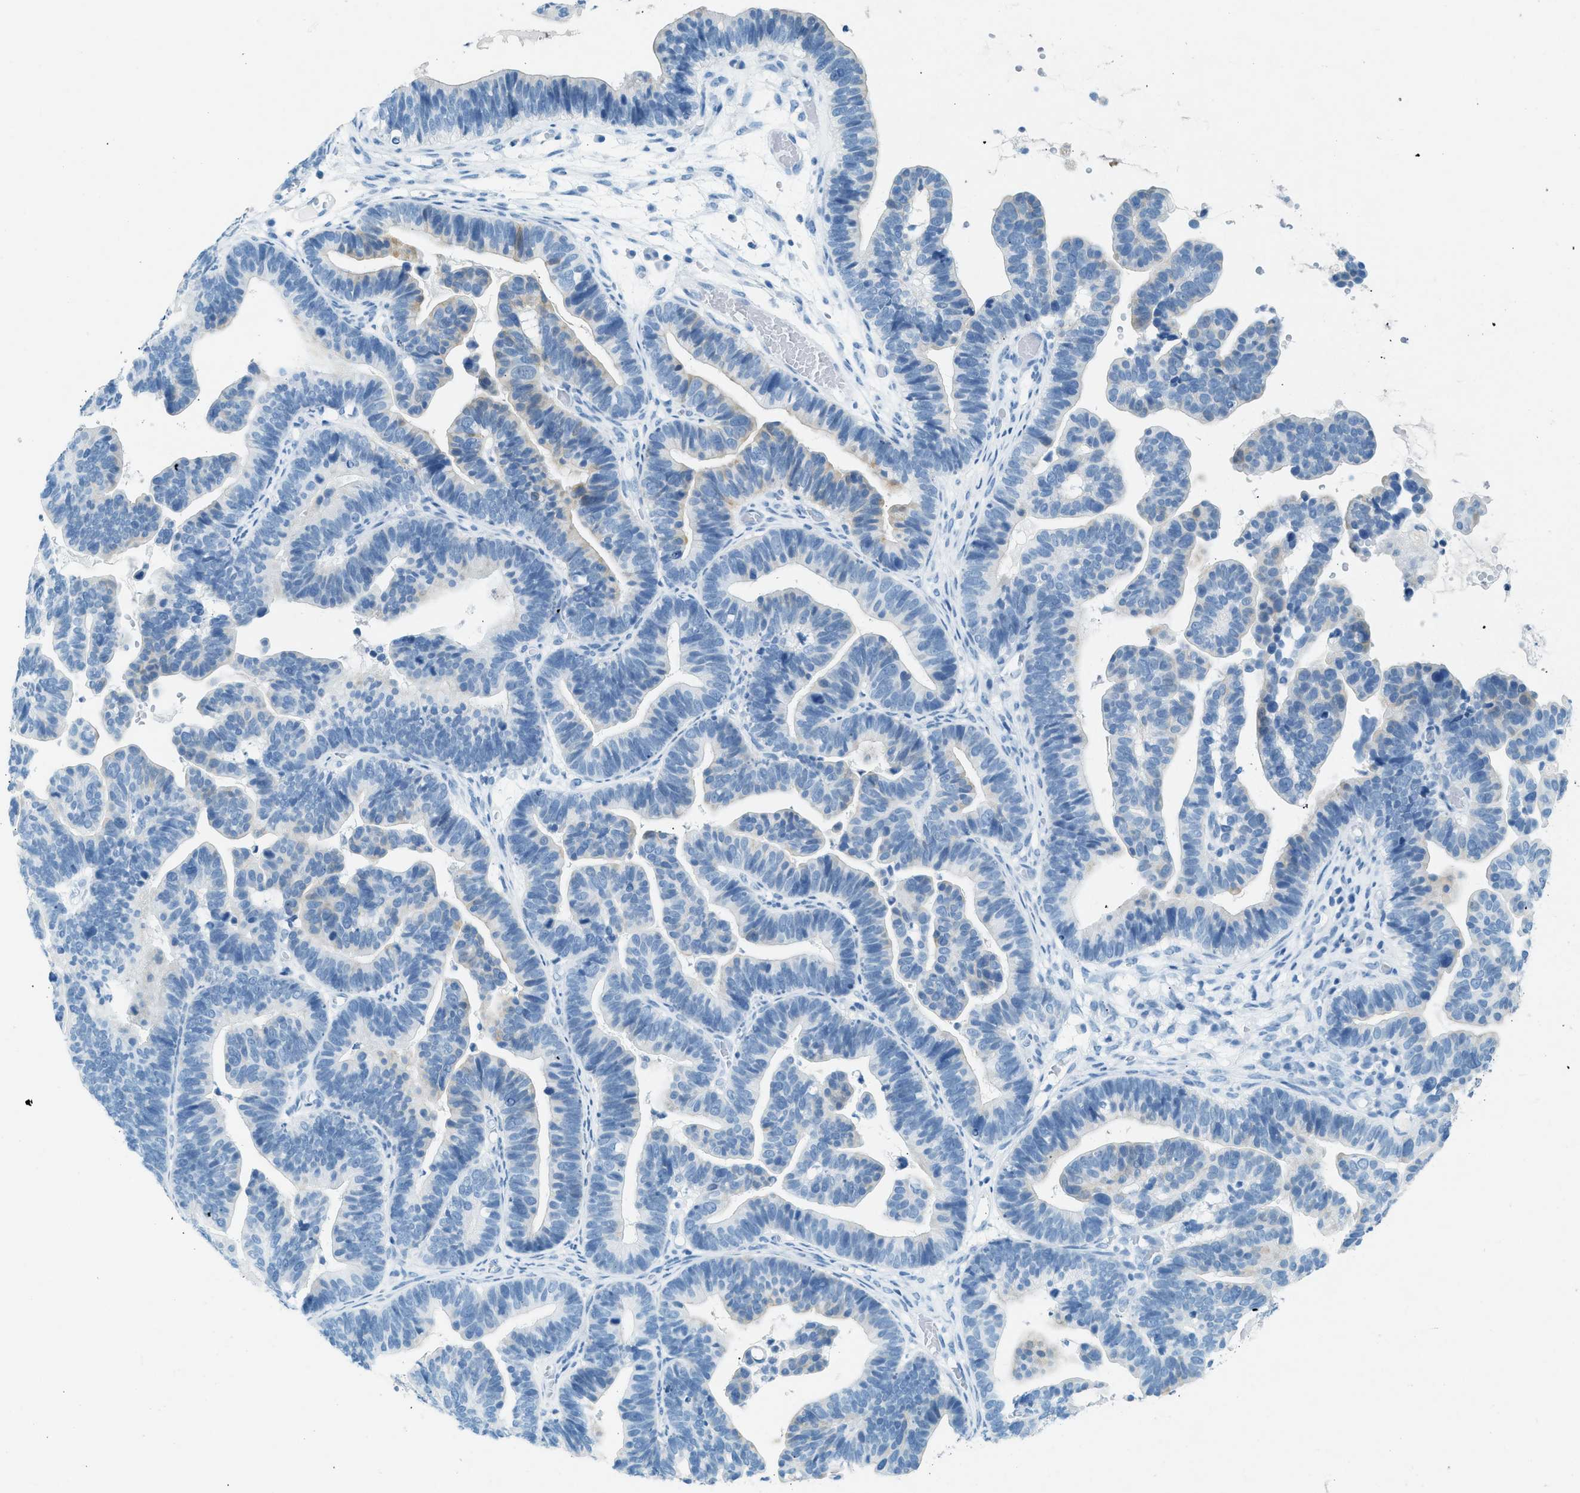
{"staining": {"intensity": "negative", "quantity": "none", "location": "none"}, "tissue": "ovarian cancer", "cell_type": "Tumor cells", "image_type": "cancer", "snomed": [{"axis": "morphology", "description": "Cystadenocarcinoma, serous, NOS"}, {"axis": "topography", "description": "Ovary"}], "caption": "Immunohistochemistry of ovarian cancer exhibits no expression in tumor cells.", "gene": "HHATL", "patient": {"sex": "female", "age": 56}}